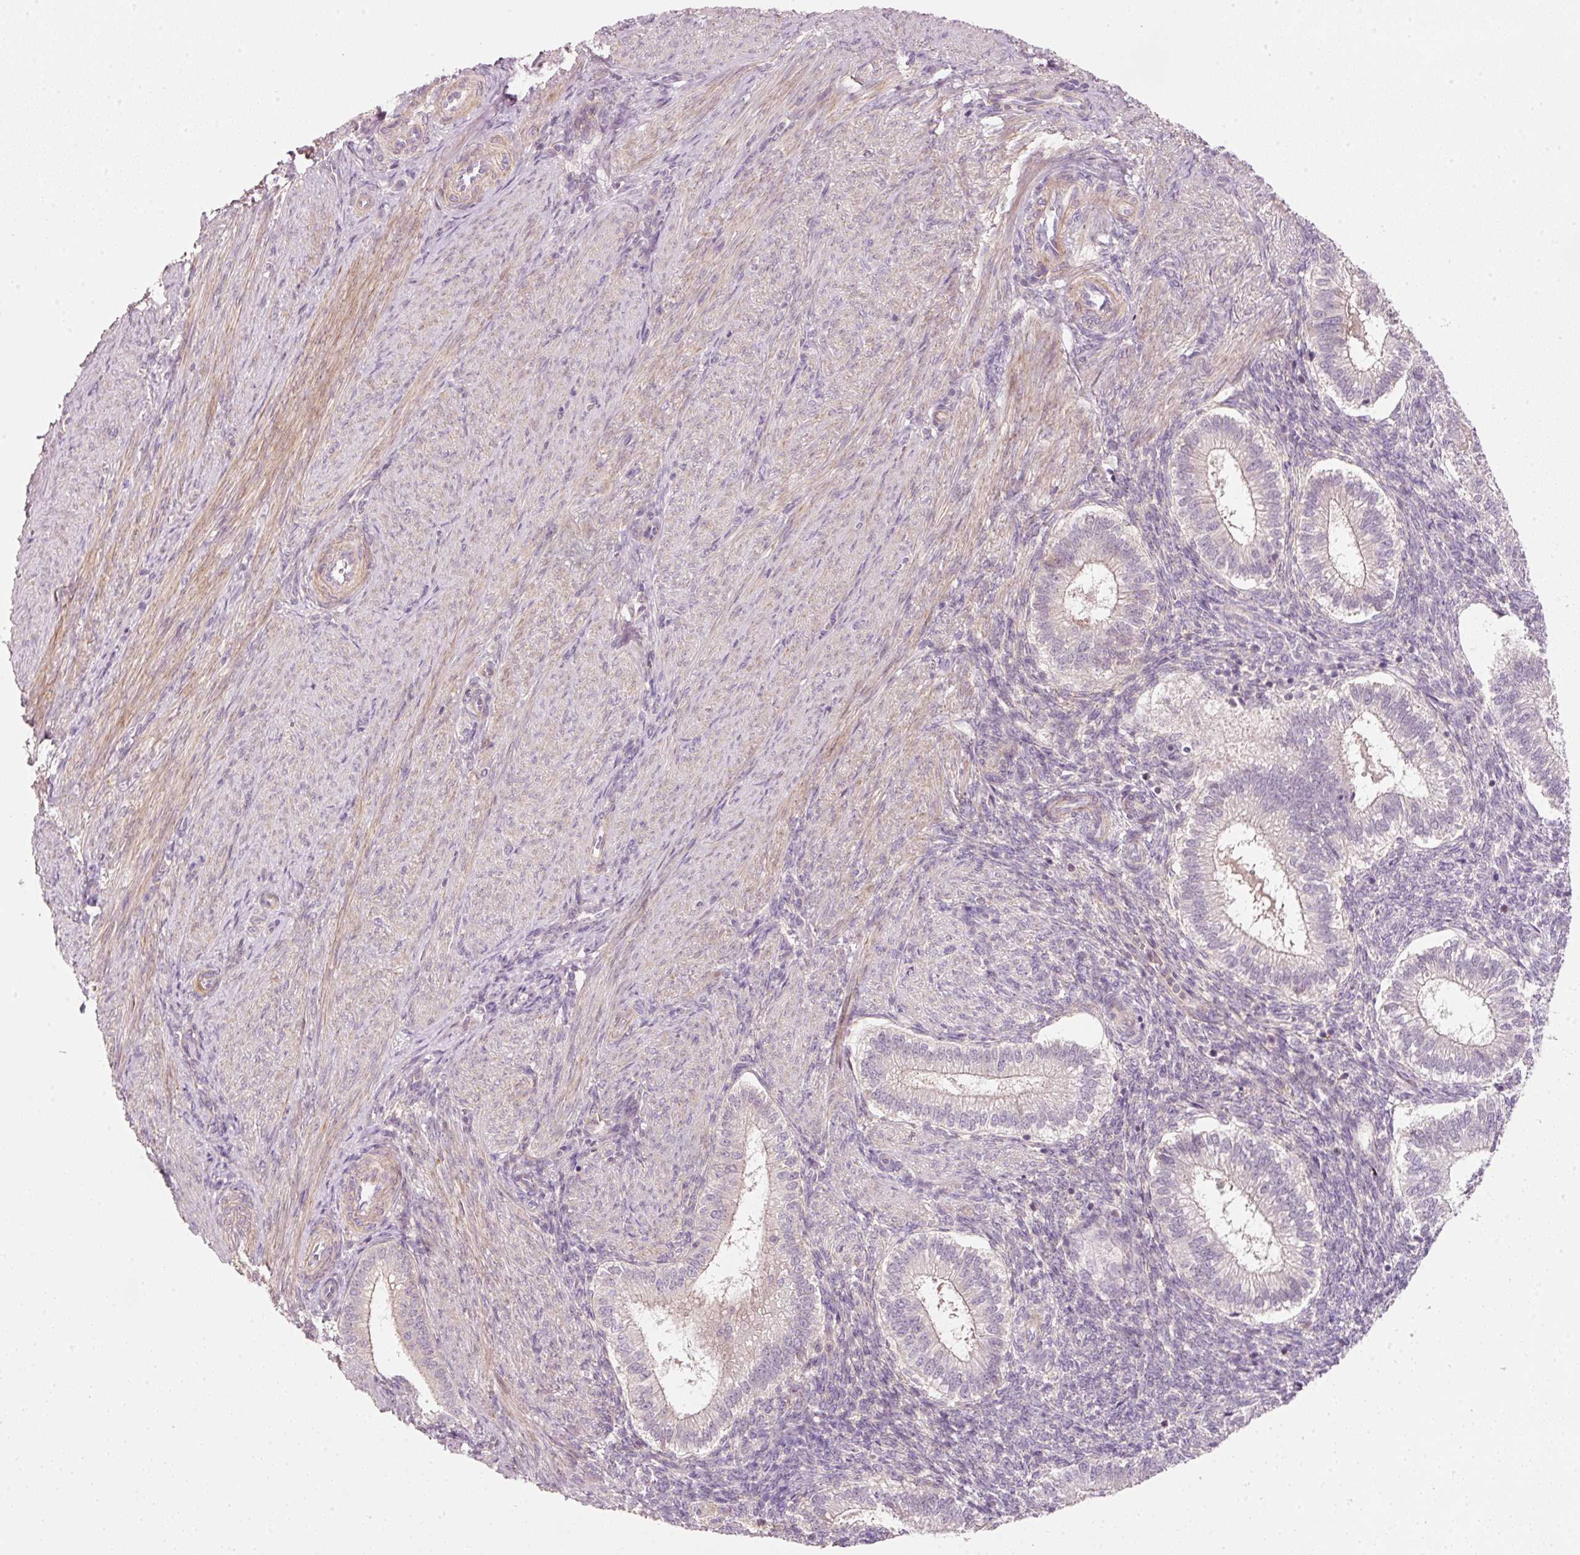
{"staining": {"intensity": "negative", "quantity": "none", "location": "none"}, "tissue": "endometrium", "cell_type": "Cells in endometrial stroma", "image_type": "normal", "snomed": [{"axis": "morphology", "description": "Normal tissue, NOS"}, {"axis": "topography", "description": "Endometrium"}], "caption": "Histopathology image shows no protein positivity in cells in endometrial stroma of benign endometrium. The staining was performed using DAB (3,3'-diaminobenzidine) to visualize the protein expression in brown, while the nuclei were stained in blue with hematoxylin (Magnification: 20x).", "gene": "TIRAP", "patient": {"sex": "female", "age": 25}}